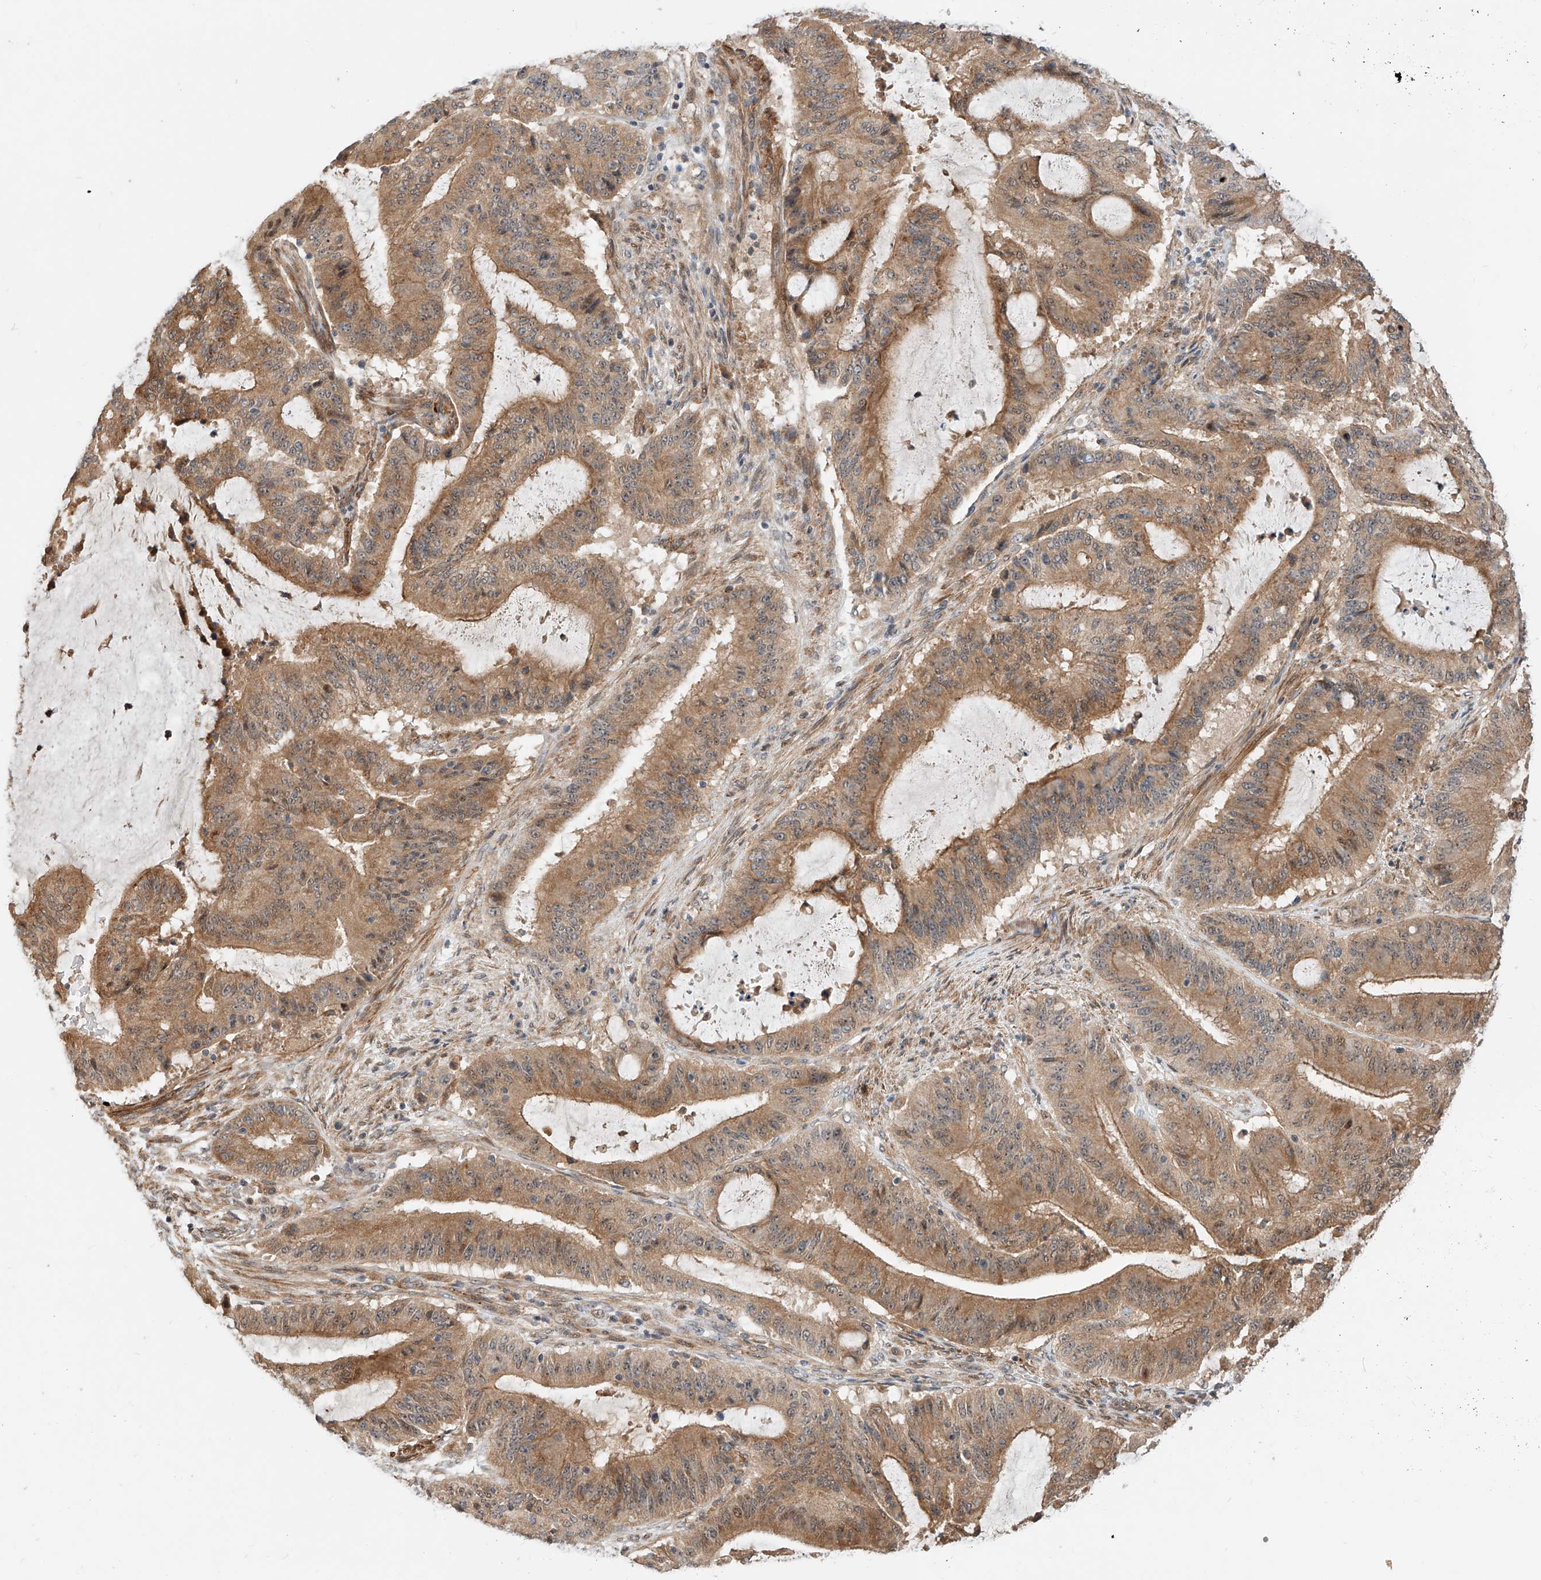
{"staining": {"intensity": "moderate", "quantity": ">75%", "location": "cytoplasmic/membranous"}, "tissue": "liver cancer", "cell_type": "Tumor cells", "image_type": "cancer", "snomed": [{"axis": "morphology", "description": "Normal tissue, NOS"}, {"axis": "morphology", "description": "Cholangiocarcinoma"}, {"axis": "topography", "description": "Liver"}, {"axis": "topography", "description": "Peripheral nerve tissue"}], "caption": "The photomicrograph exhibits a brown stain indicating the presence of a protein in the cytoplasmic/membranous of tumor cells in liver cancer (cholangiocarcinoma).", "gene": "CPAMD8", "patient": {"sex": "female", "age": 73}}